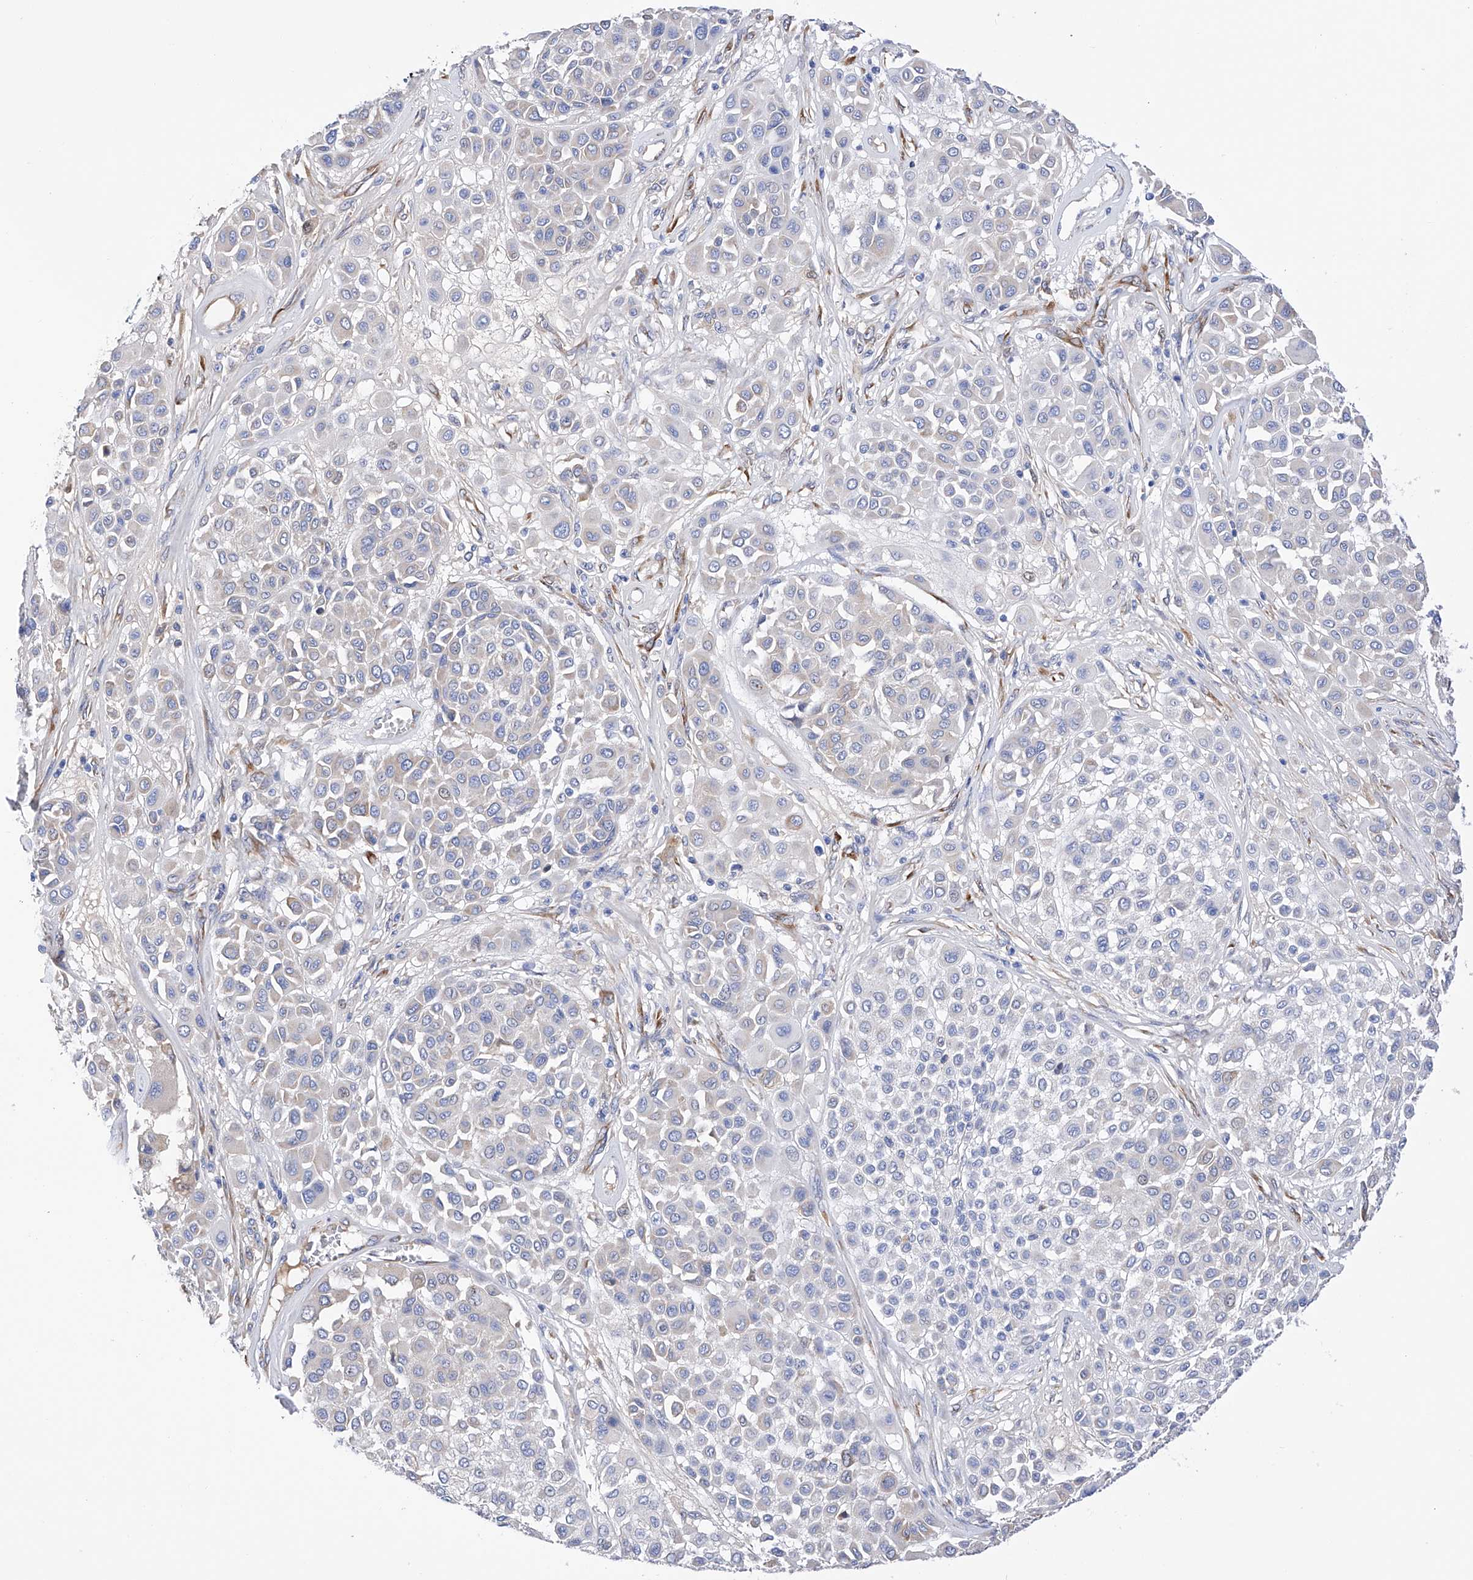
{"staining": {"intensity": "negative", "quantity": "none", "location": "none"}, "tissue": "melanoma", "cell_type": "Tumor cells", "image_type": "cancer", "snomed": [{"axis": "morphology", "description": "Malignant melanoma, Metastatic site"}, {"axis": "topography", "description": "Soft tissue"}], "caption": "An immunohistochemistry image of malignant melanoma (metastatic site) is shown. There is no staining in tumor cells of malignant melanoma (metastatic site).", "gene": "PDIA5", "patient": {"sex": "male", "age": 41}}